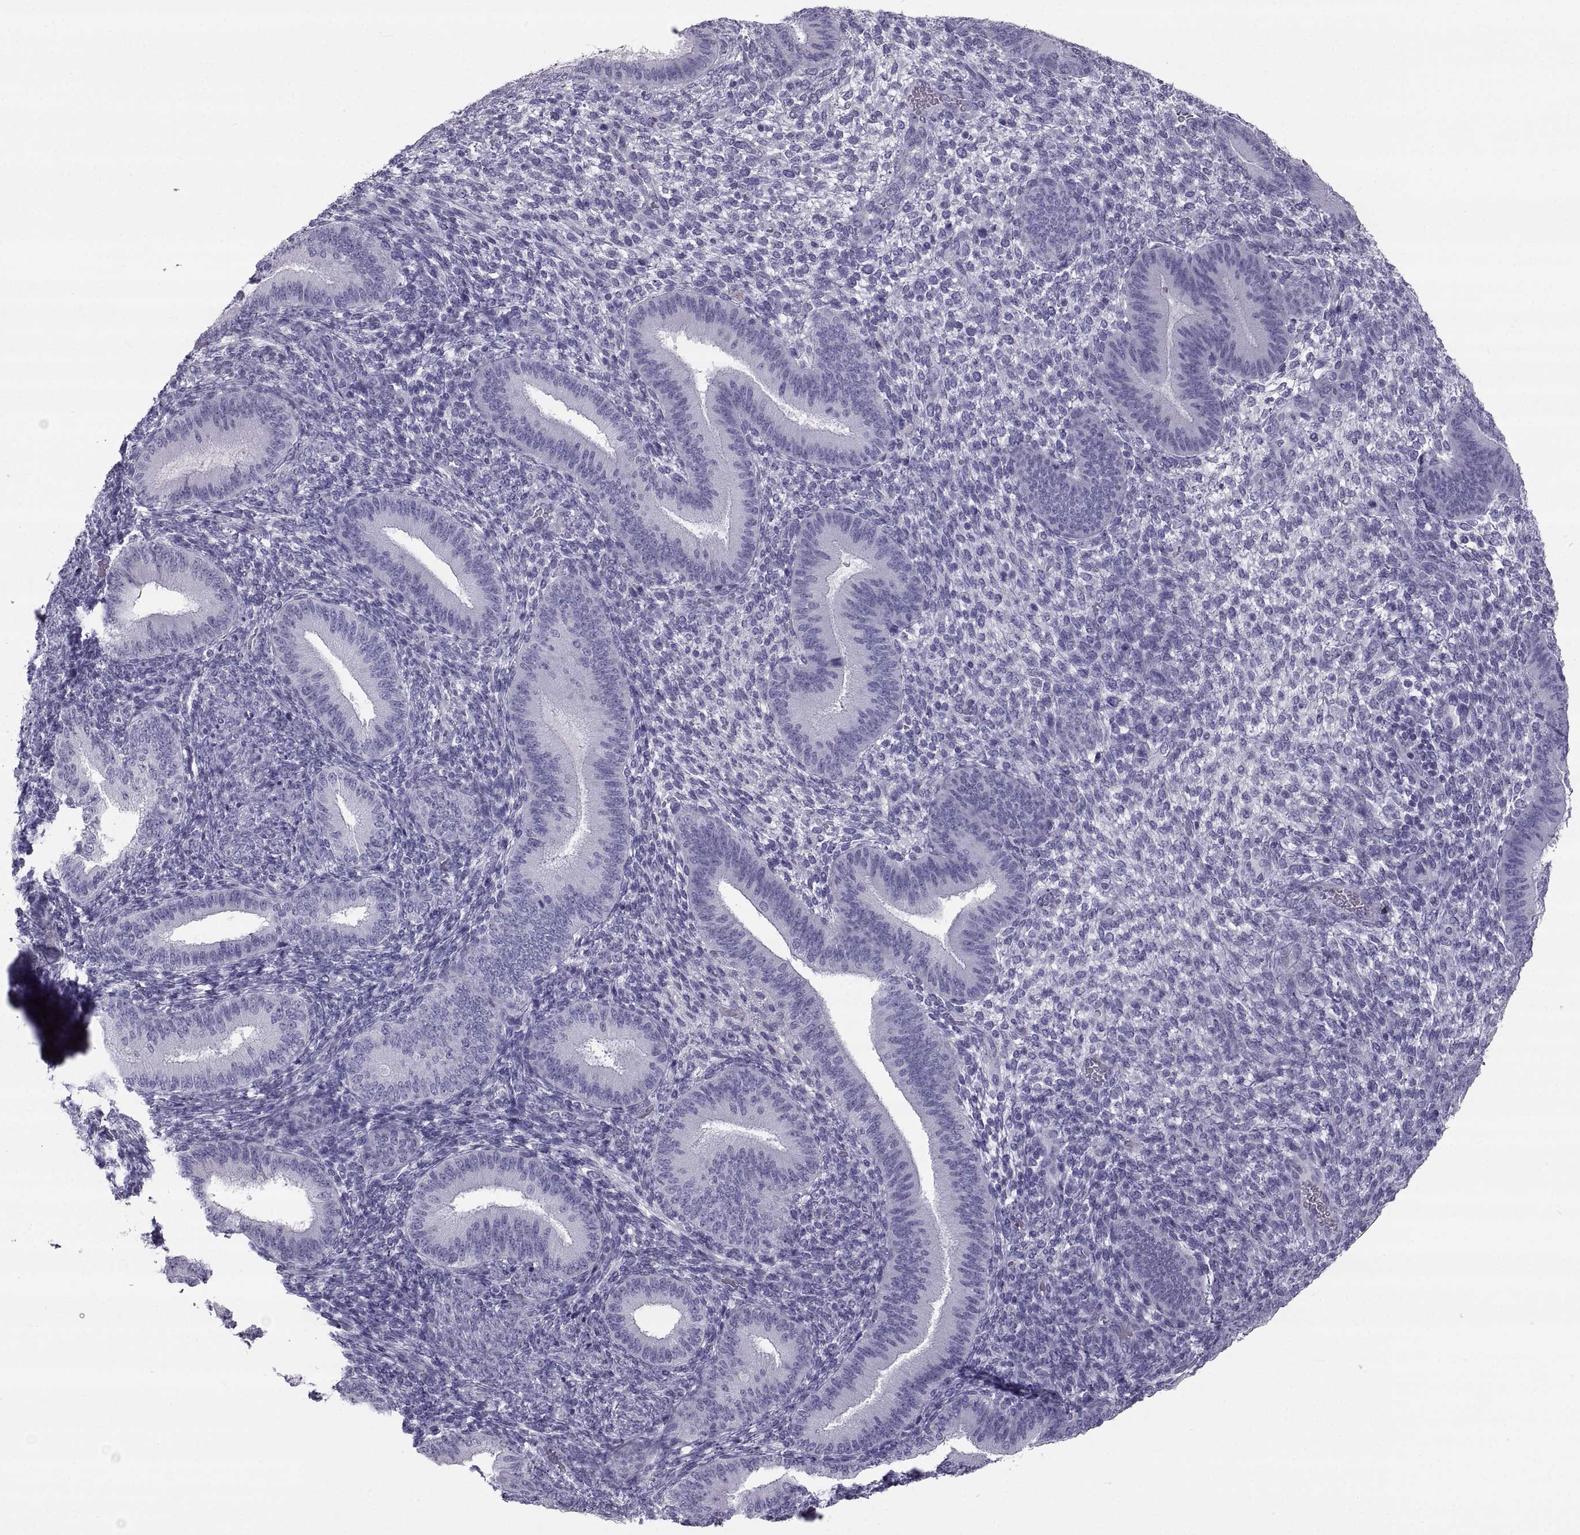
{"staining": {"intensity": "negative", "quantity": "none", "location": "none"}, "tissue": "endometrium", "cell_type": "Cells in endometrial stroma", "image_type": "normal", "snomed": [{"axis": "morphology", "description": "Normal tissue, NOS"}, {"axis": "topography", "description": "Endometrium"}], "caption": "The micrograph shows no staining of cells in endometrial stroma in unremarkable endometrium. (DAB IHC, high magnification).", "gene": "PCSK1N", "patient": {"sex": "female", "age": 39}}